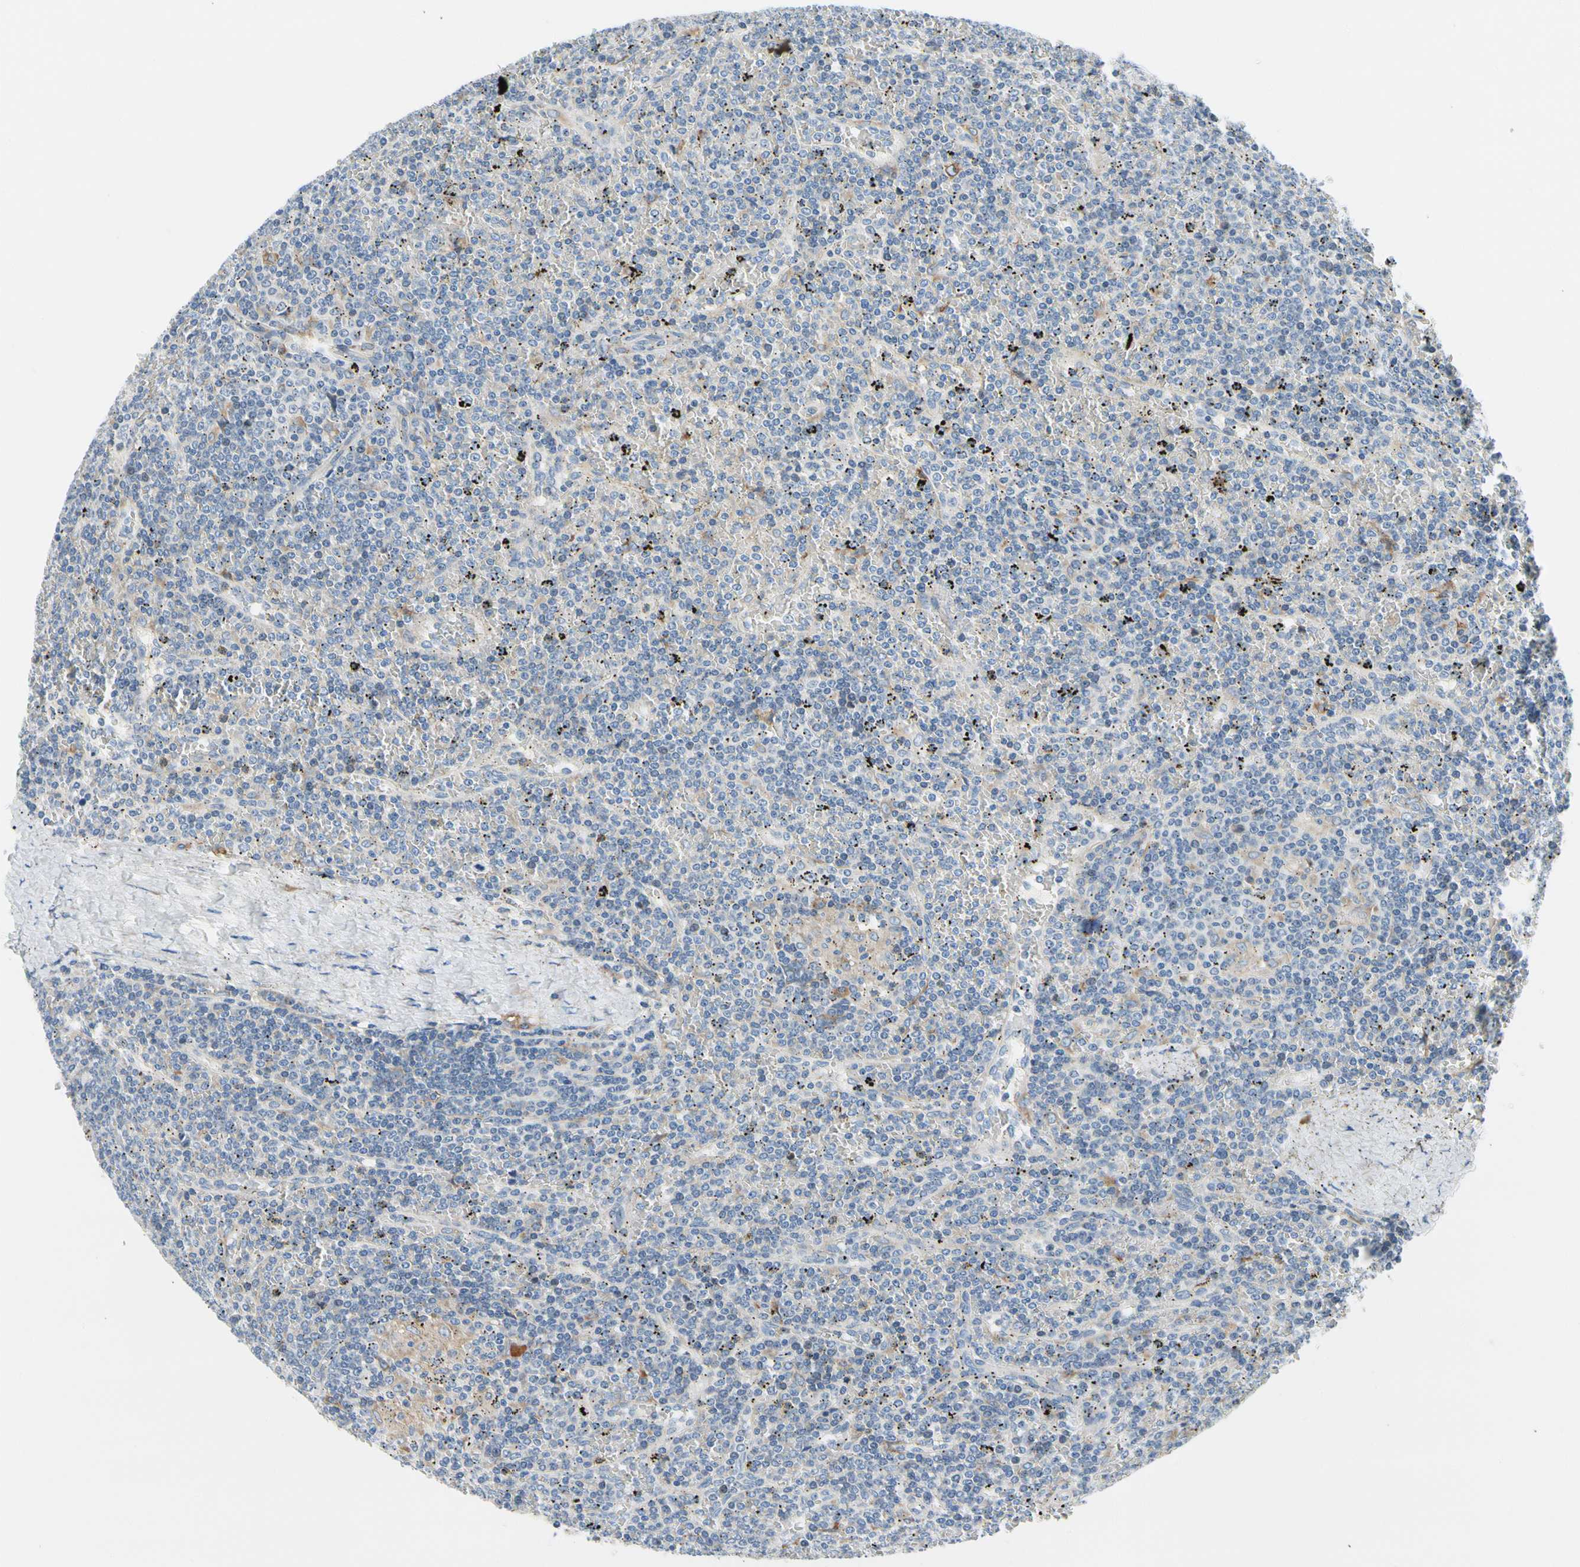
{"staining": {"intensity": "negative", "quantity": "none", "location": "none"}, "tissue": "lymphoma", "cell_type": "Tumor cells", "image_type": "cancer", "snomed": [{"axis": "morphology", "description": "Malignant lymphoma, non-Hodgkin's type, Low grade"}, {"axis": "topography", "description": "Spleen"}], "caption": "High magnification brightfield microscopy of malignant lymphoma, non-Hodgkin's type (low-grade) stained with DAB (brown) and counterstained with hematoxylin (blue): tumor cells show no significant expression.", "gene": "STXBP1", "patient": {"sex": "female", "age": 19}}